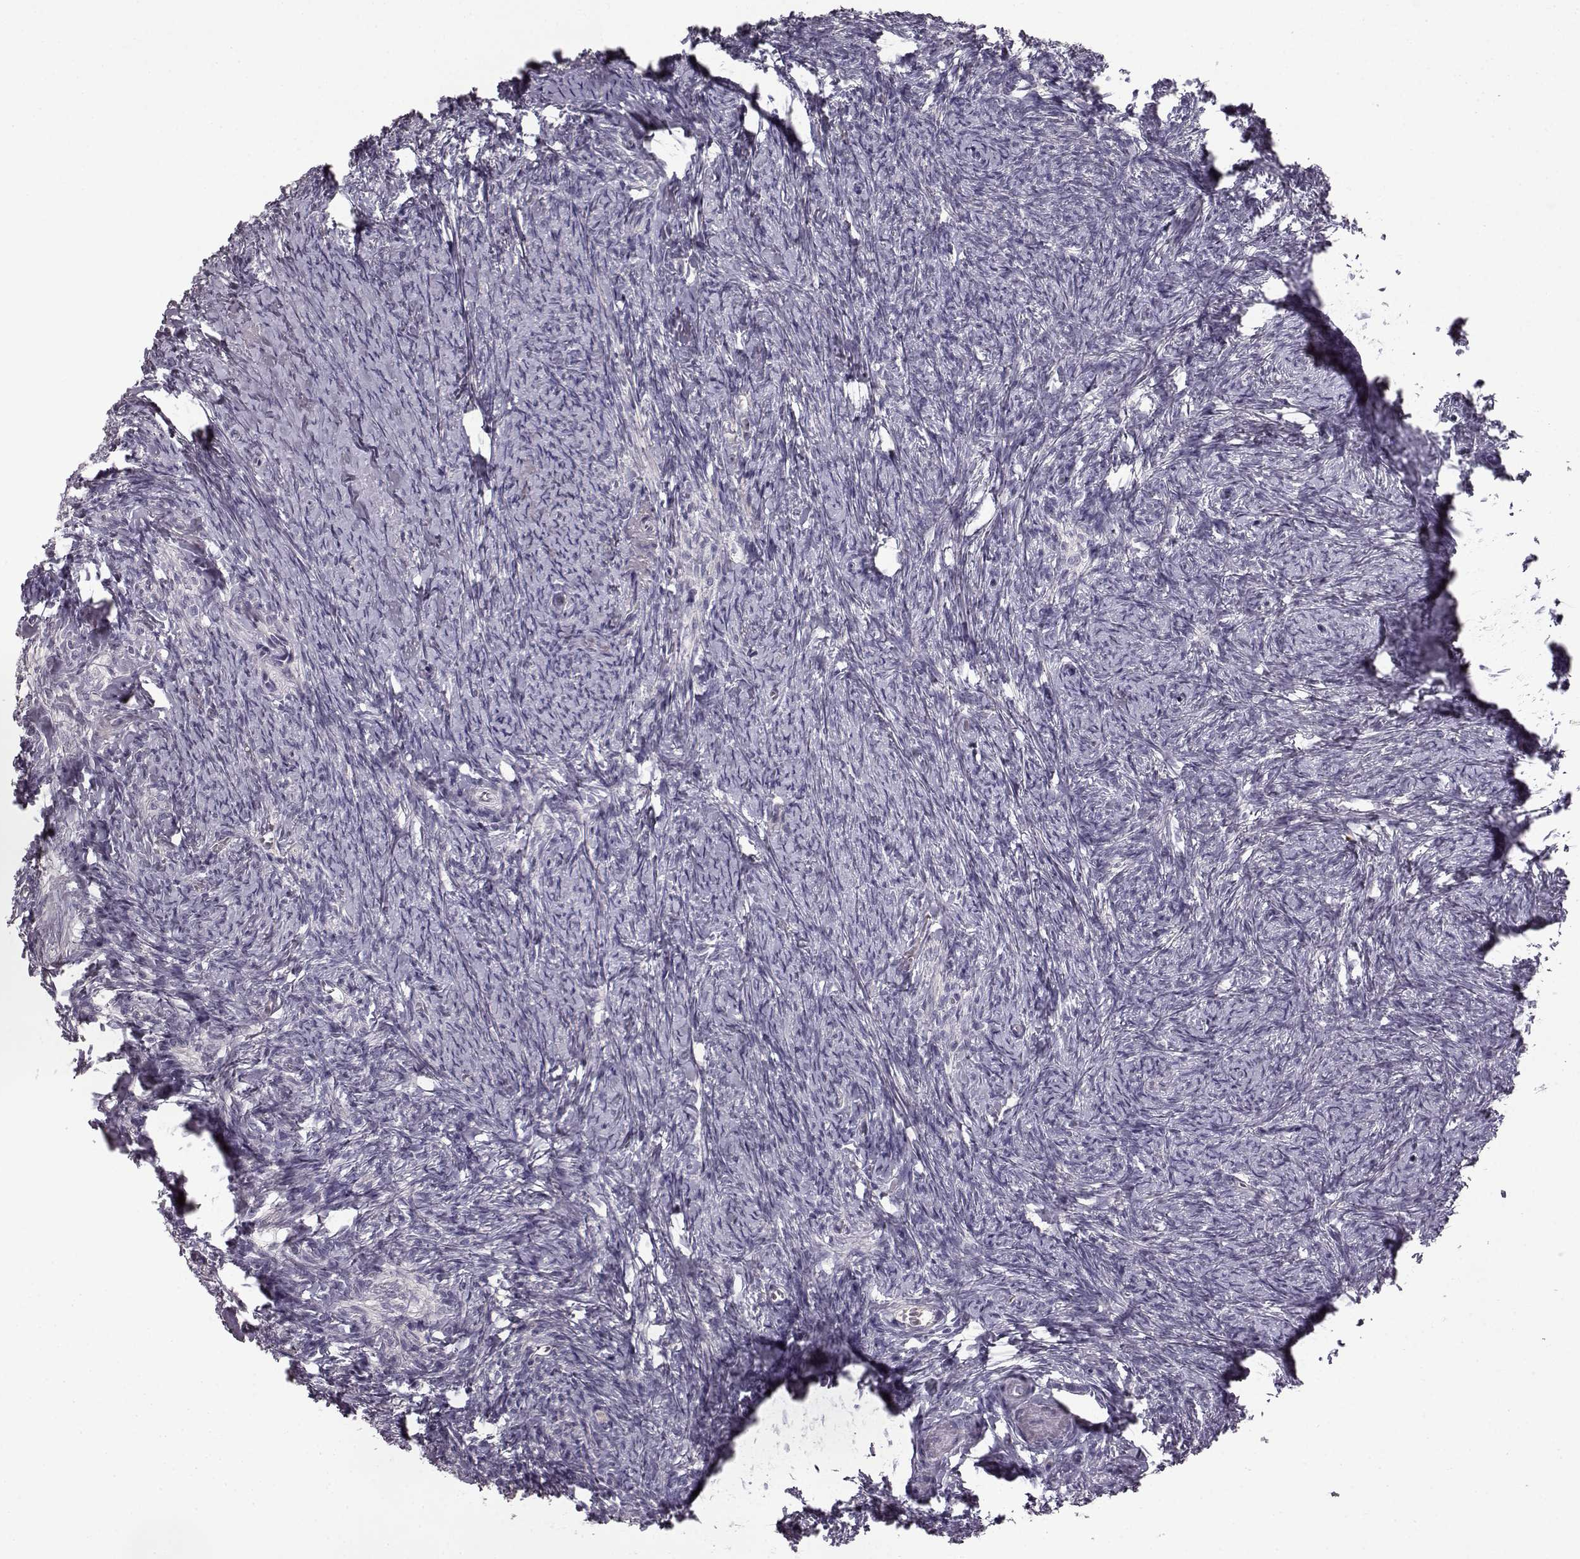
{"staining": {"intensity": "negative", "quantity": "none", "location": "none"}, "tissue": "ovary", "cell_type": "Follicle cells", "image_type": "normal", "snomed": [{"axis": "morphology", "description": "Normal tissue, NOS"}, {"axis": "topography", "description": "Ovary"}], "caption": "This is an immunohistochemistry photomicrograph of benign human ovary. There is no expression in follicle cells.", "gene": "SPAG17", "patient": {"sex": "female", "age": 72}}